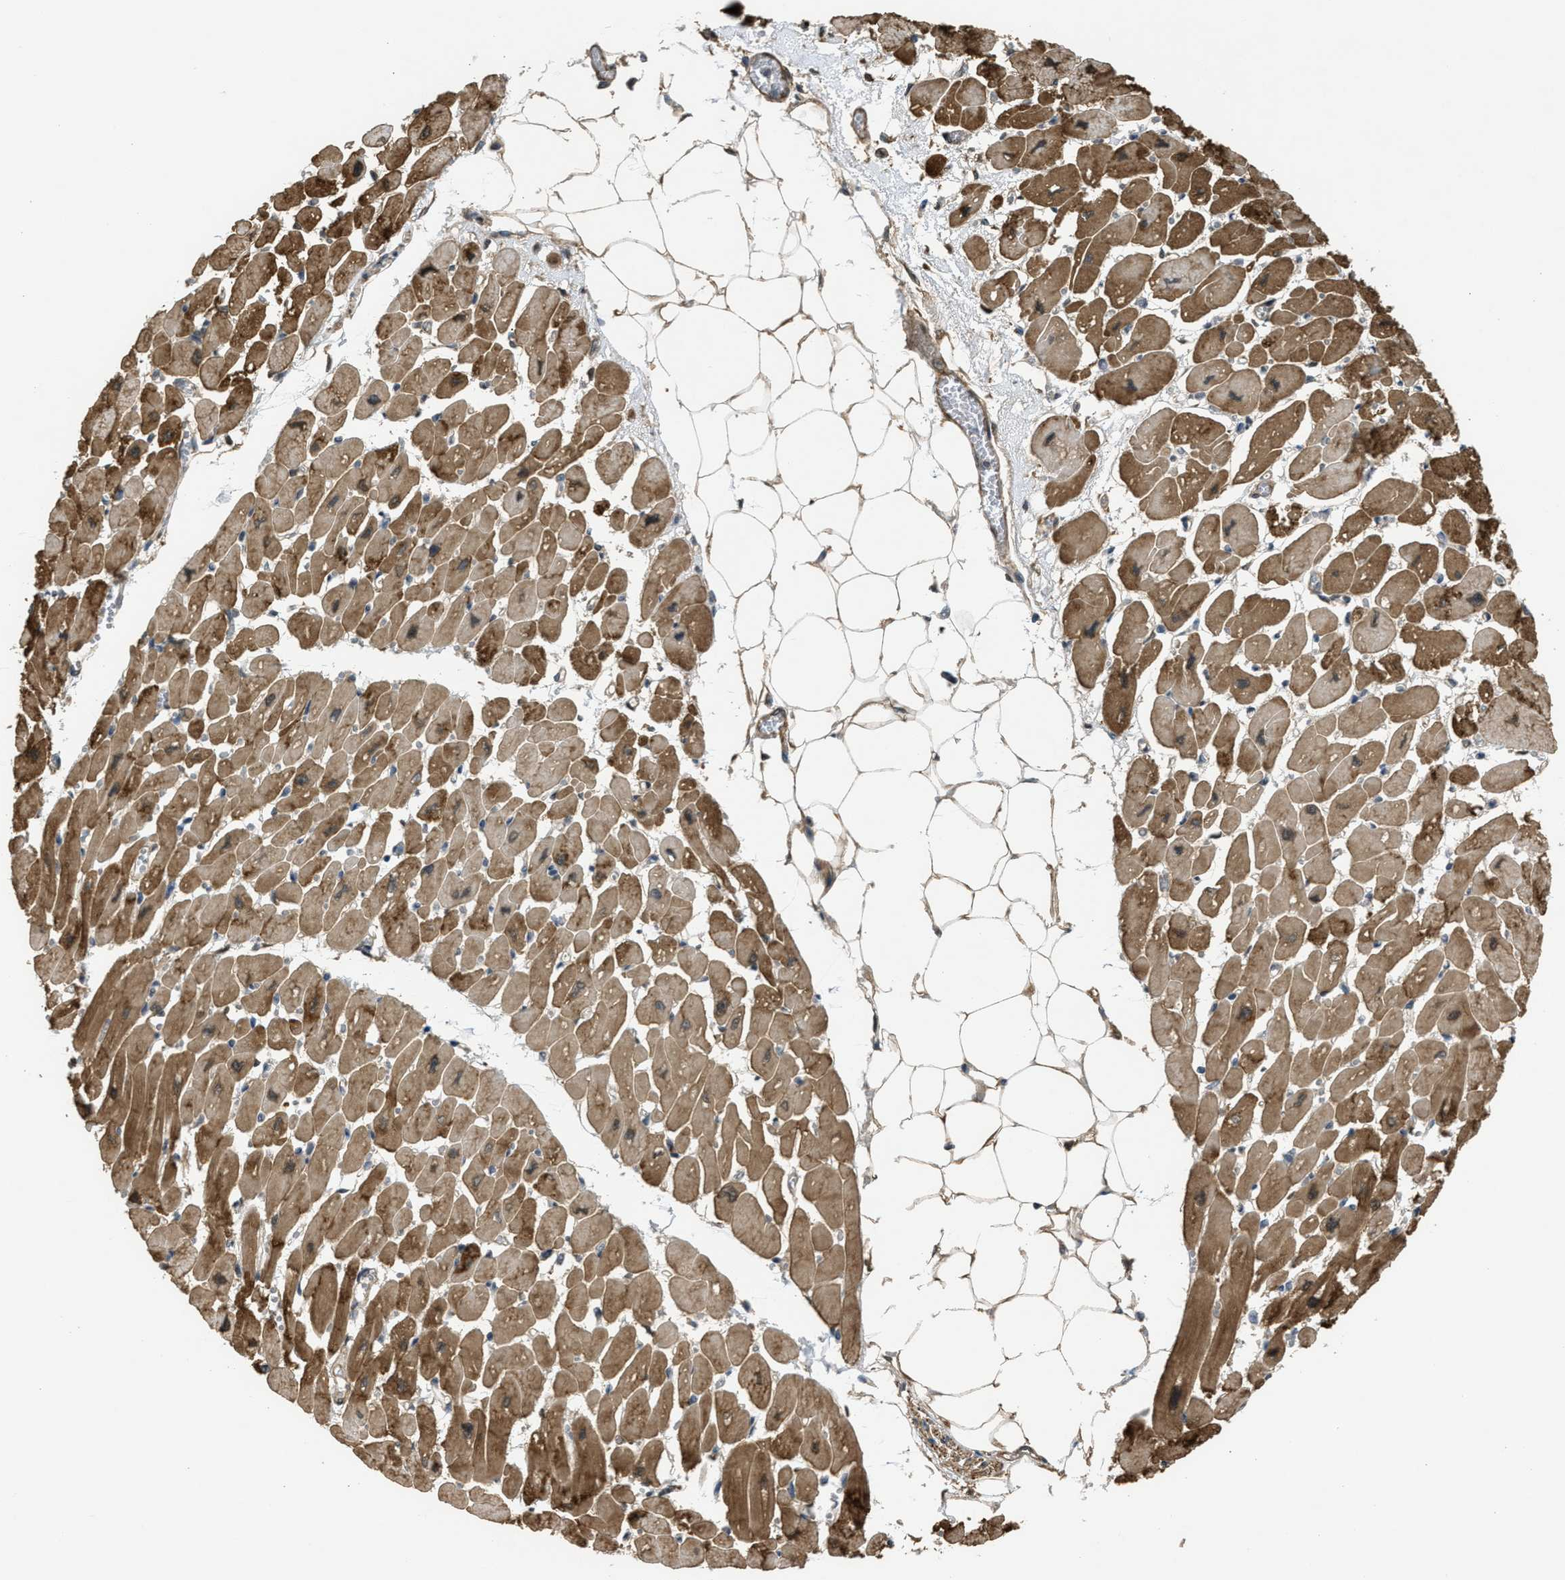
{"staining": {"intensity": "moderate", "quantity": ">75%", "location": "cytoplasmic/membranous"}, "tissue": "heart muscle", "cell_type": "Cardiomyocytes", "image_type": "normal", "snomed": [{"axis": "morphology", "description": "Normal tissue, NOS"}, {"axis": "topography", "description": "Heart"}], "caption": "Immunohistochemical staining of unremarkable heart muscle displays moderate cytoplasmic/membranous protein staining in approximately >75% of cardiomyocytes. (DAB (3,3'-diaminobenzidine) = brown stain, brightfield microscopy at high magnification).", "gene": "BAG3", "patient": {"sex": "female", "age": 54}}